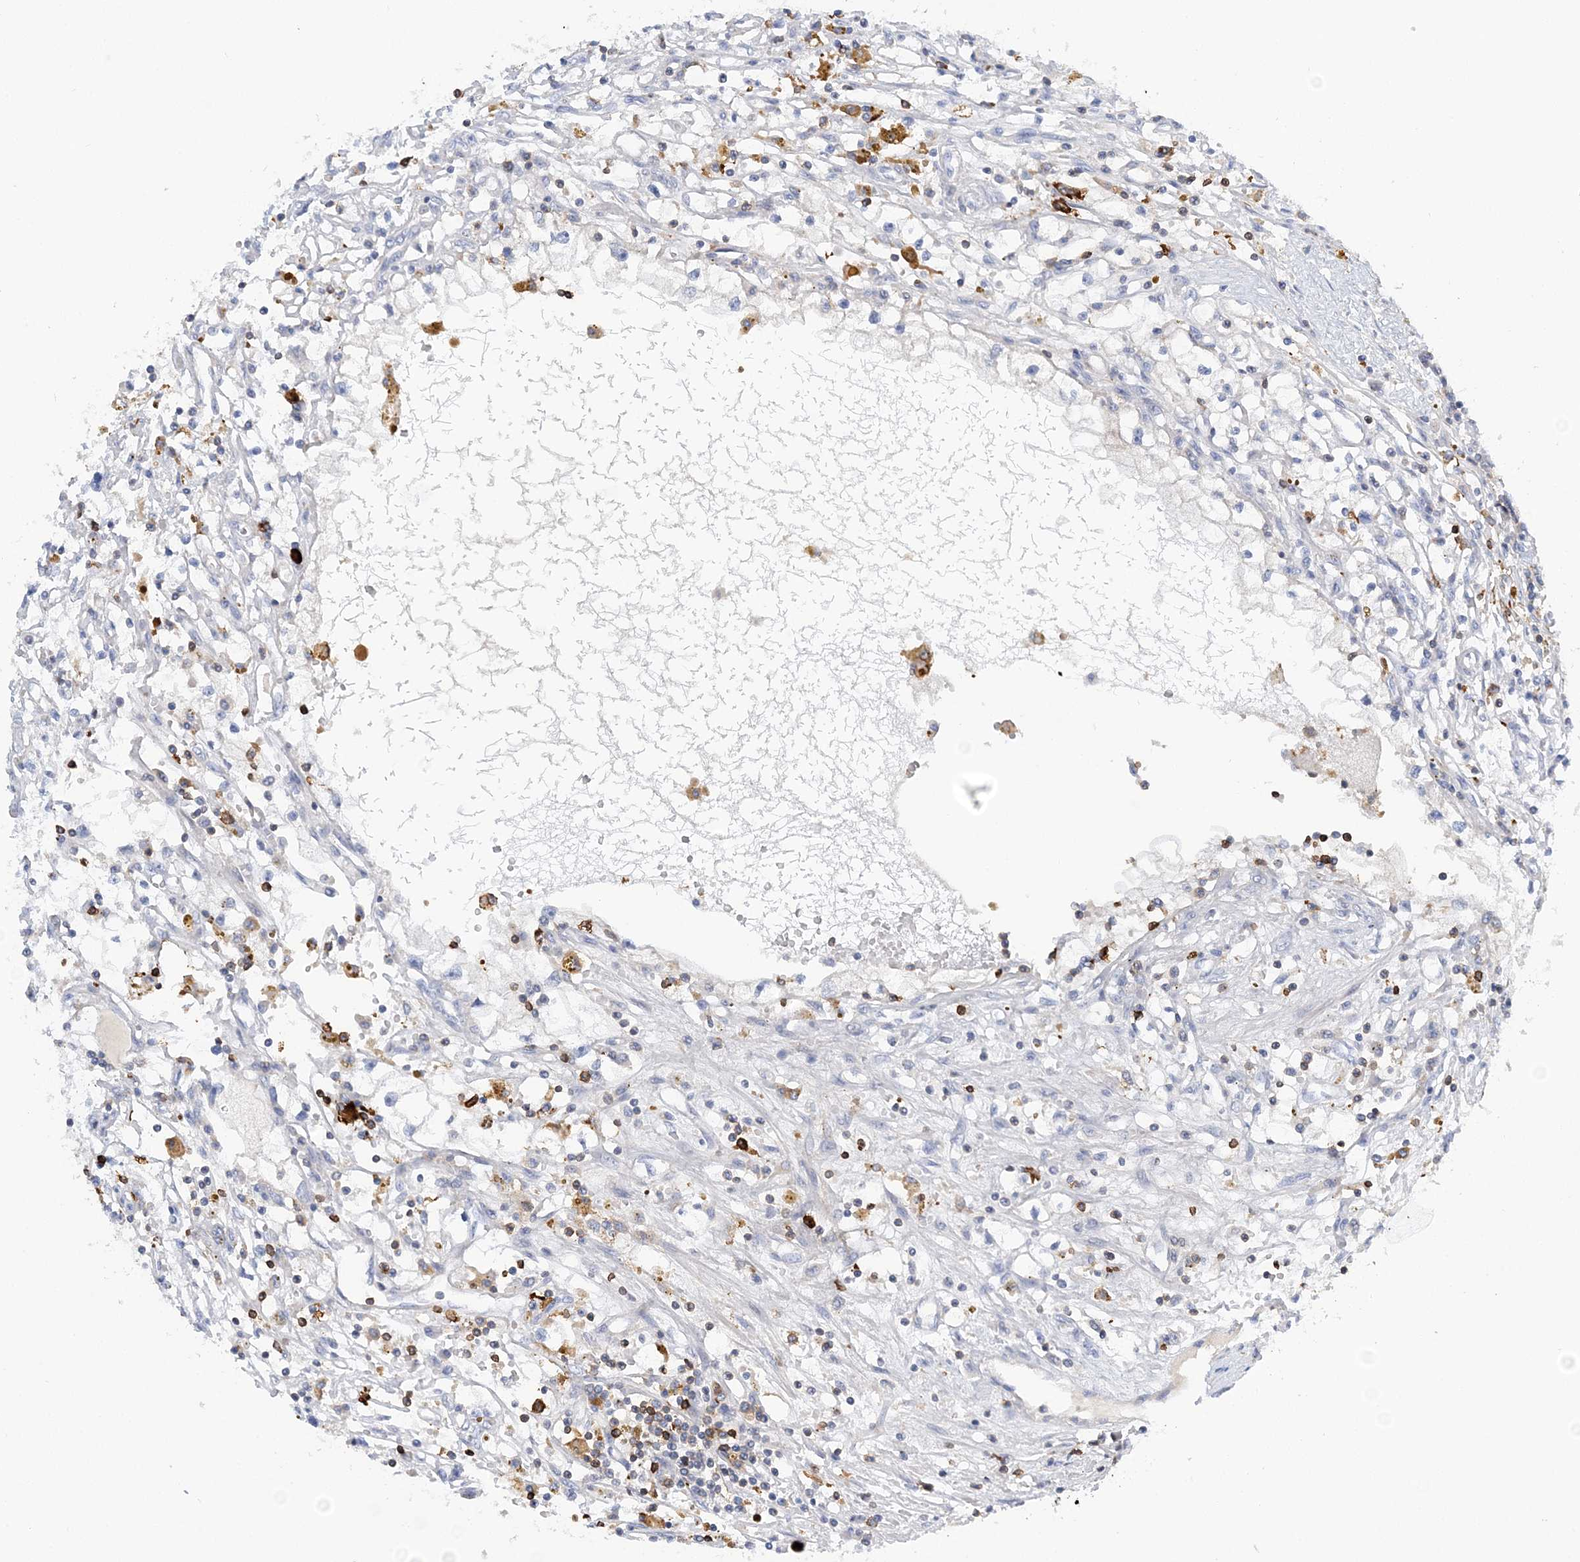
{"staining": {"intensity": "negative", "quantity": "none", "location": "none"}, "tissue": "renal cancer", "cell_type": "Tumor cells", "image_type": "cancer", "snomed": [{"axis": "morphology", "description": "Adenocarcinoma, NOS"}, {"axis": "topography", "description": "Kidney"}], "caption": "Immunohistochemistry micrograph of neoplastic tissue: adenocarcinoma (renal) stained with DAB (3,3'-diaminobenzidine) displays no significant protein positivity in tumor cells.", "gene": "PRMT9", "patient": {"sex": "male", "age": 56}}